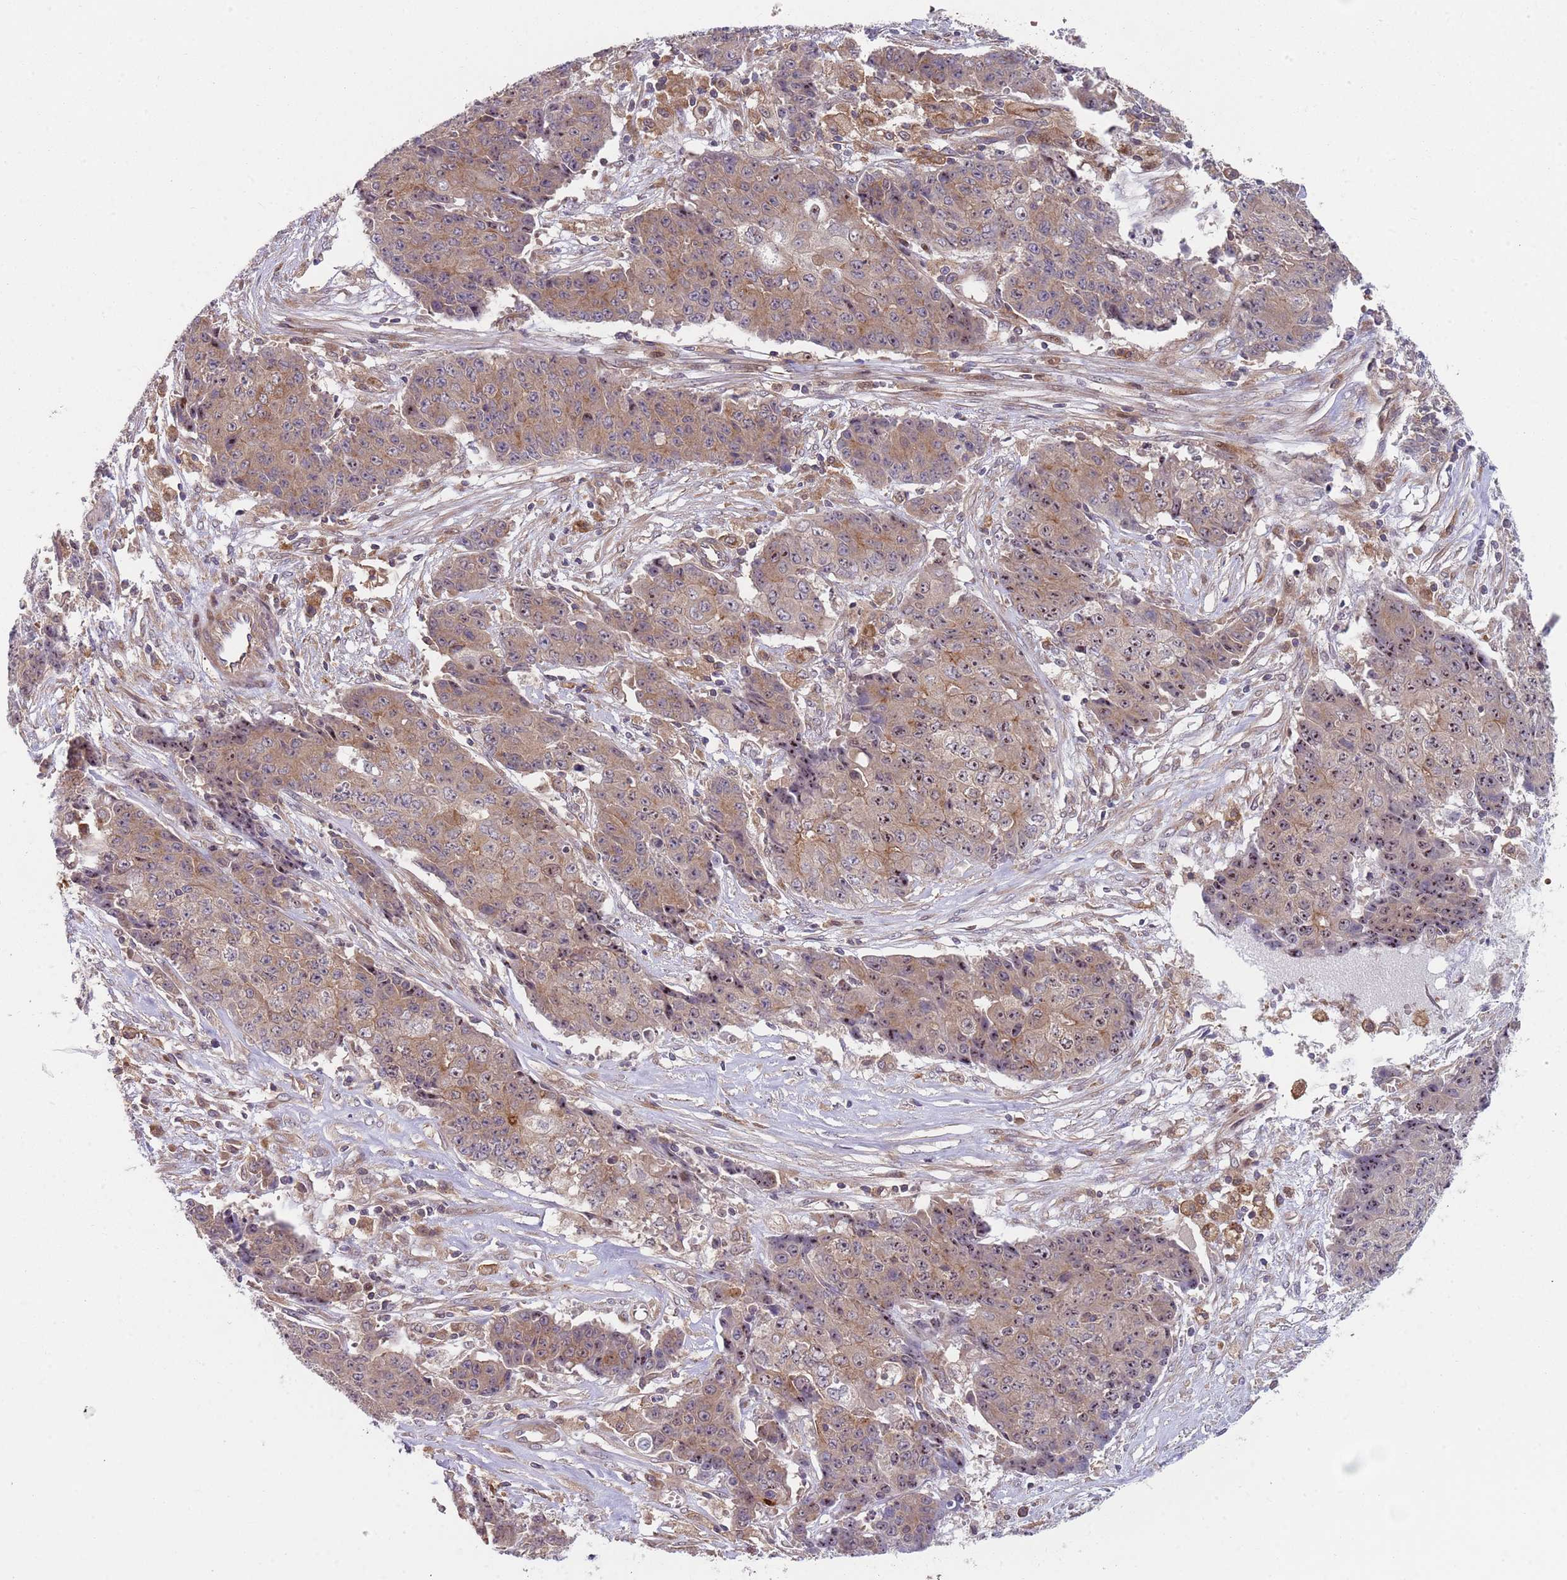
{"staining": {"intensity": "strong", "quantity": "25%-75%", "location": "cytoplasmic/membranous,nuclear"}, "tissue": "ovarian cancer", "cell_type": "Tumor cells", "image_type": "cancer", "snomed": [{"axis": "morphology", "description": "Carcinoma, endometroid"}, {"axis": "topography", "description": "Ovary"}], "caption": "Immunohistochemical staining of human endometroid carcinoma (ovarian) shows high levels of strong cytoplasmic/membranous and nuclear protein expression in approximately 25%-75% of tumor cells.", "gene": "GGA1", "patient": {"sex": "female", "age": 42}}